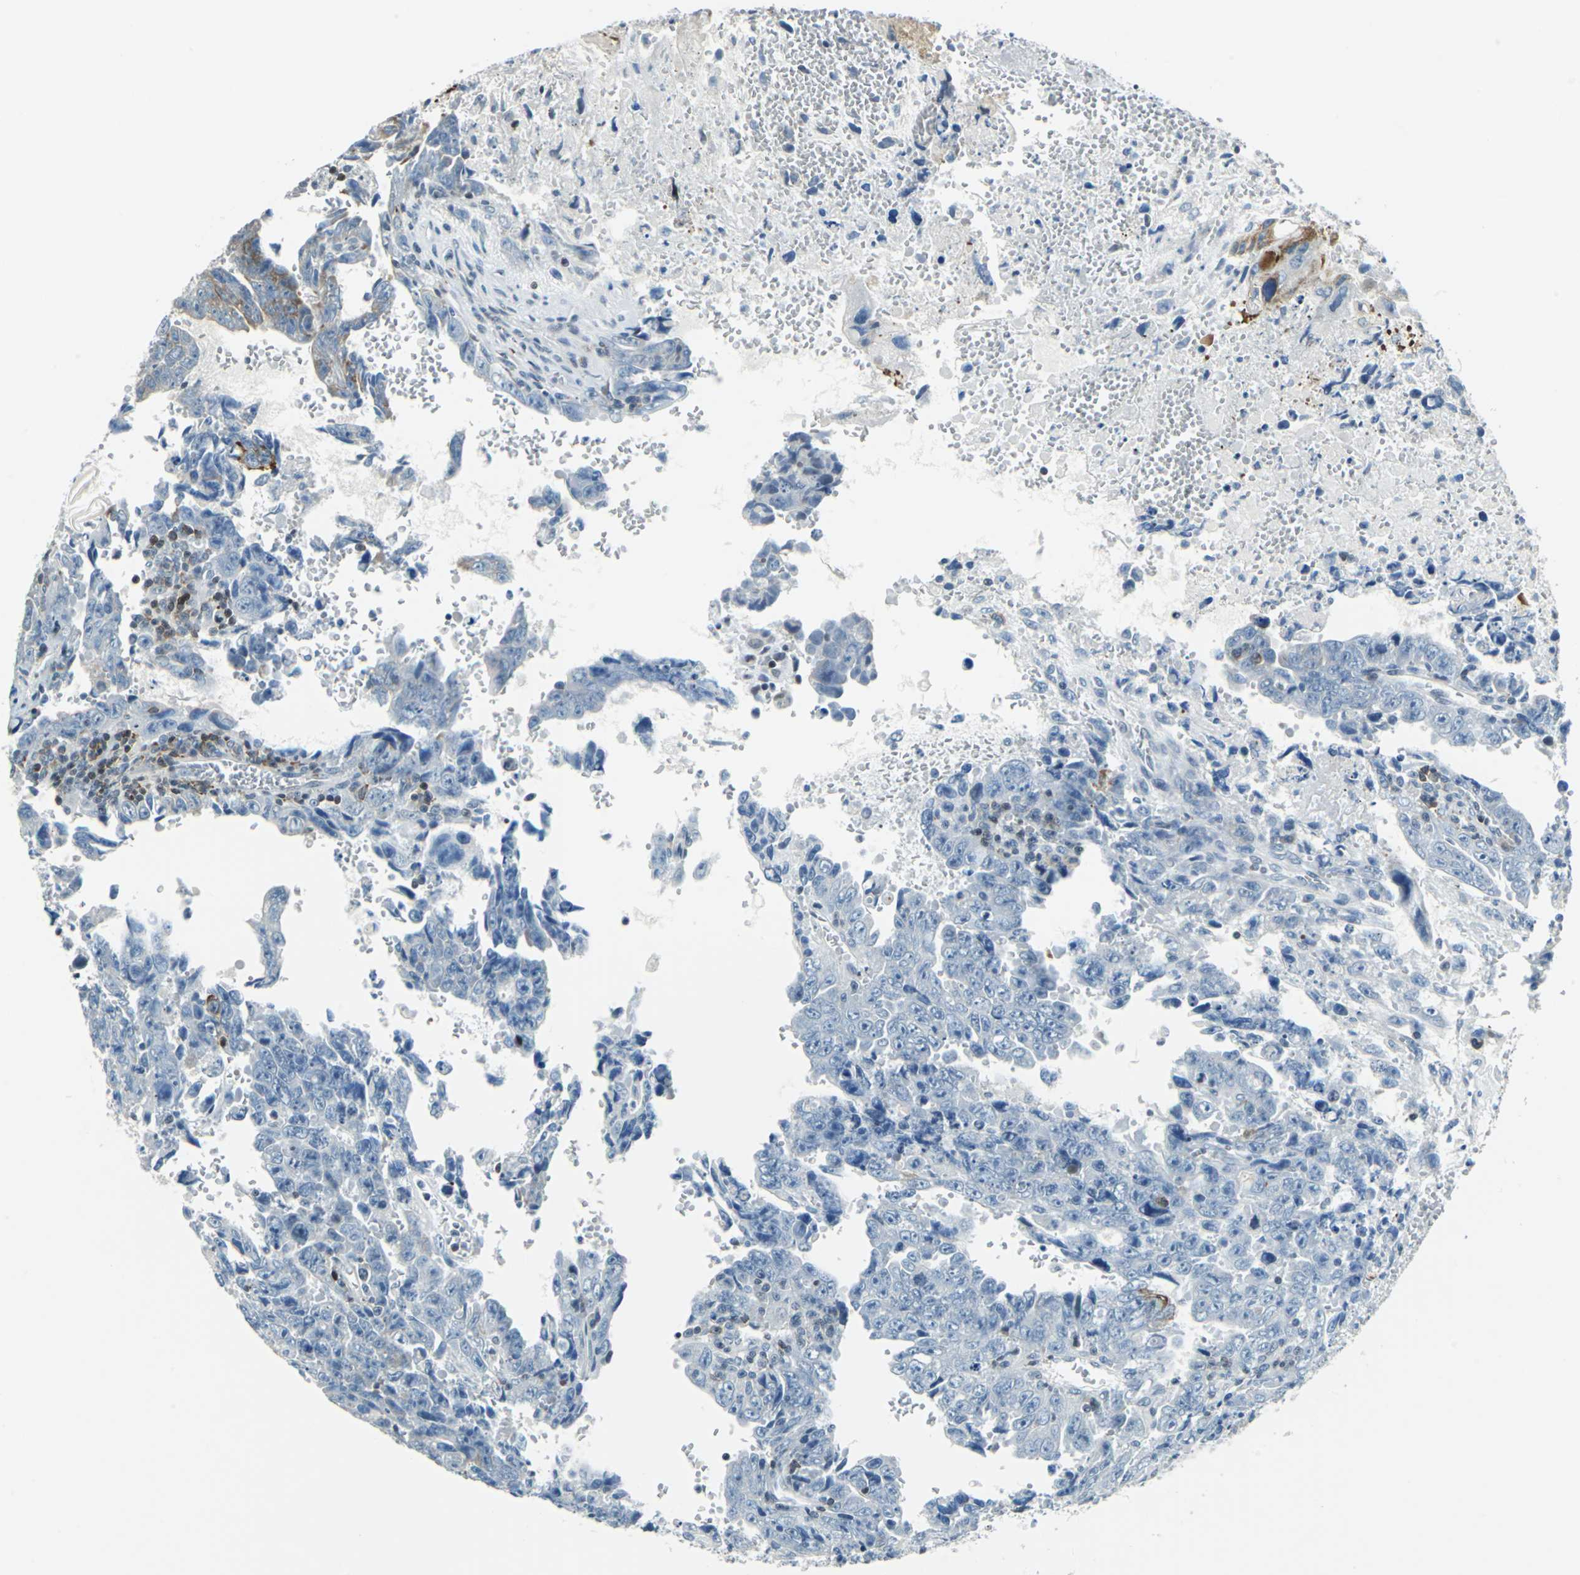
{"staining": {"intensity": "strong", "quantity": "<25%", "location": "cytoplasmic/membranous"}, "tissue": "testis cancer", "cell_type": "Tumor cells", "image_type": "cancer", "snomed": [{"axis": "morphology", "description": "Carcinoma, Embryonal, NOS"}, {"axis": "topography", "description": "Testis"}], "caption": "The immunohistochemical stain shows strong cytoplasmic/membranous expression in tumor cells of testis embryonal carcinoma tissue.", "gene": "HCFC2", "patient": {"sex": "male", "age": 28}}